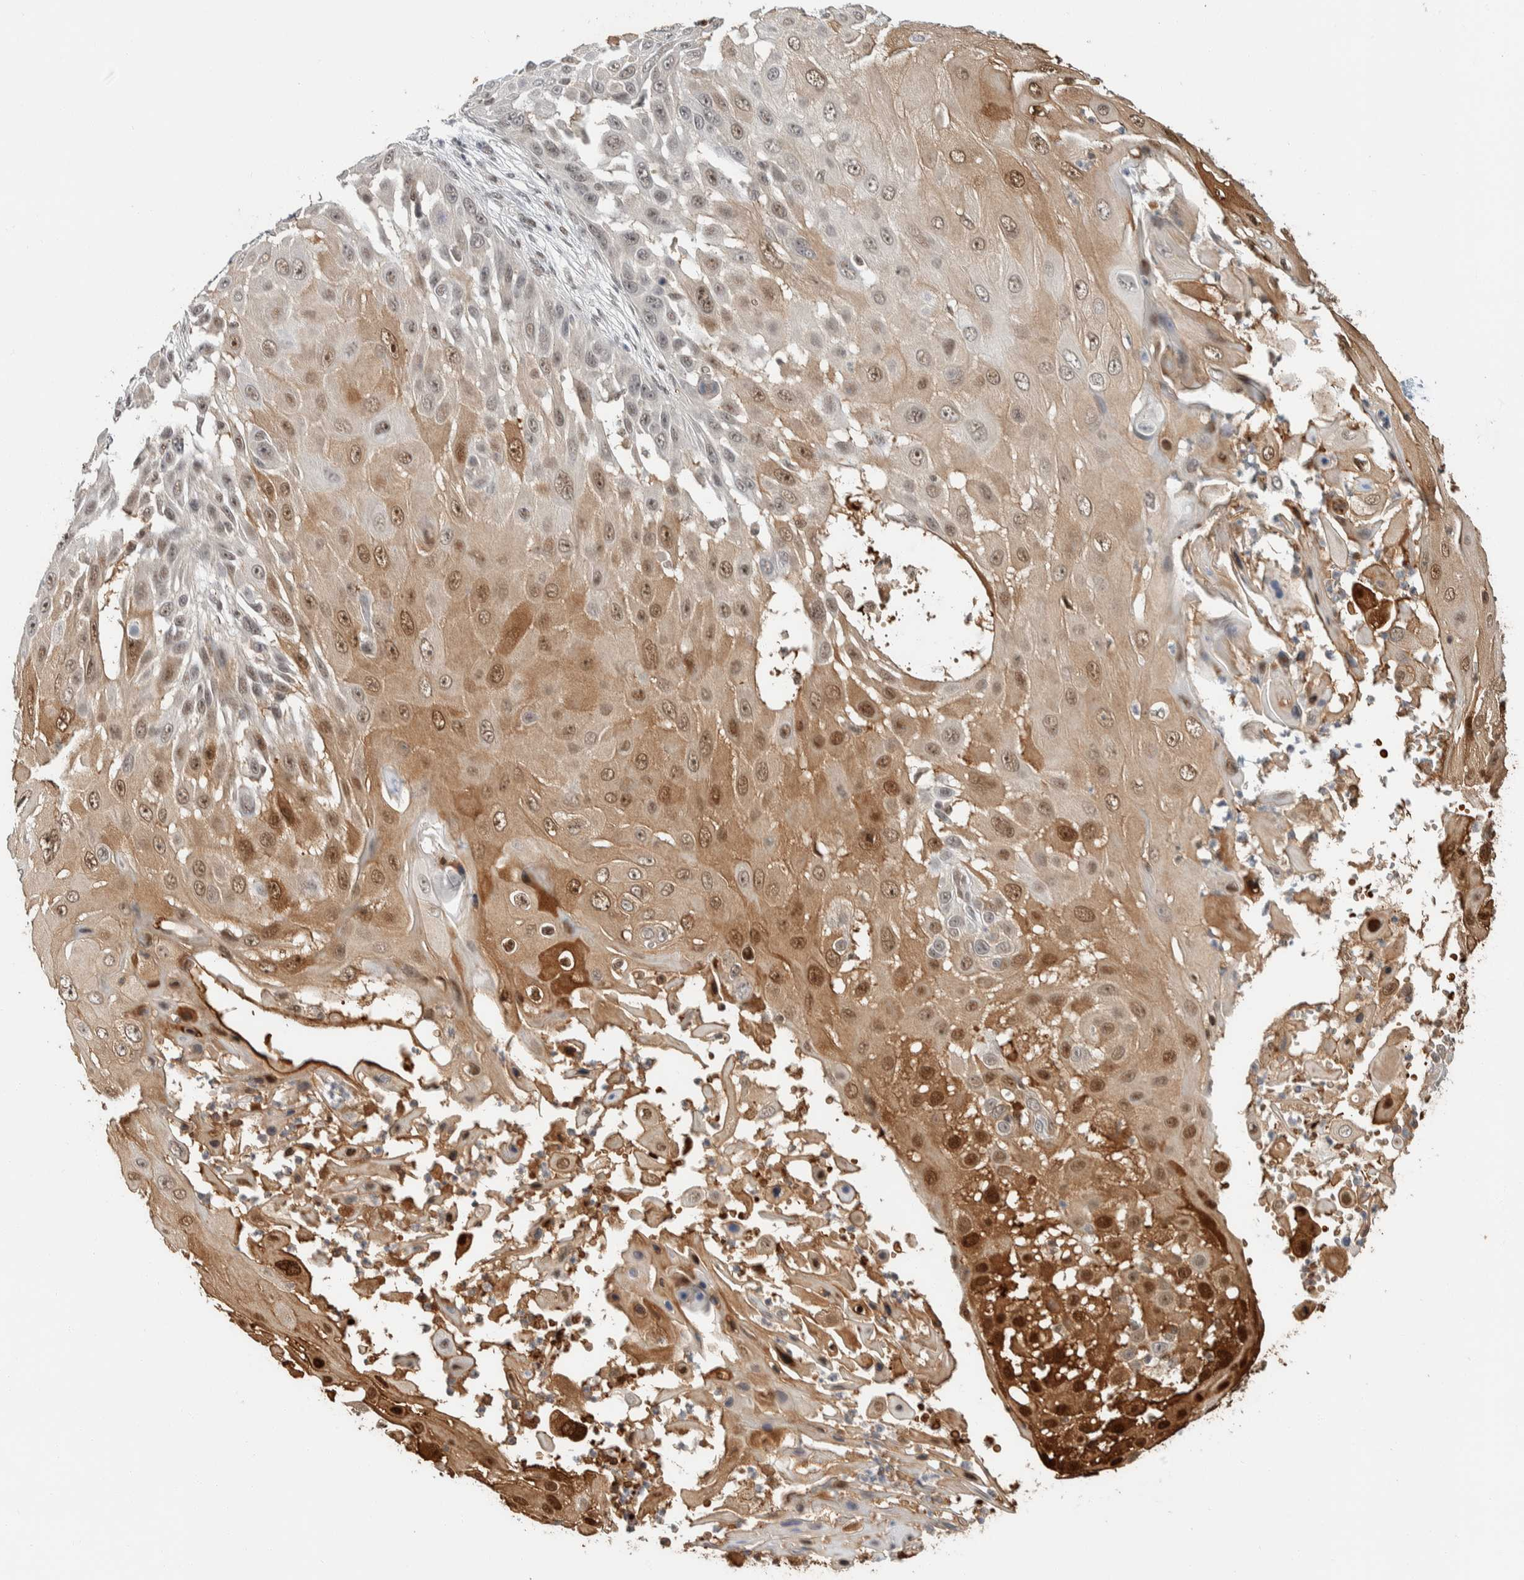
{"staining": {"intensity": "moderate", "quantity": ">75%", "location": "nuclear"}, "tissue": "skin cancer", "cell_type": "Tumor cells", "image_type": "cancer", "snomed": [{"axis": "morphology", "description": "Squamous cell carcinoma, NOS"}, {"axis": "topography", "description": "Skin"}], "caption": "This micrograph exhibits skin squamous cell carcinoma stained with immunohistochemistry to label a protein in brown. The nuclear of tumor cells show moderate positivity for the protein. Nuclei are counter-stained blue.", "gene": "ZBTB2", "patient": {"sex": "female", "age": 44}}